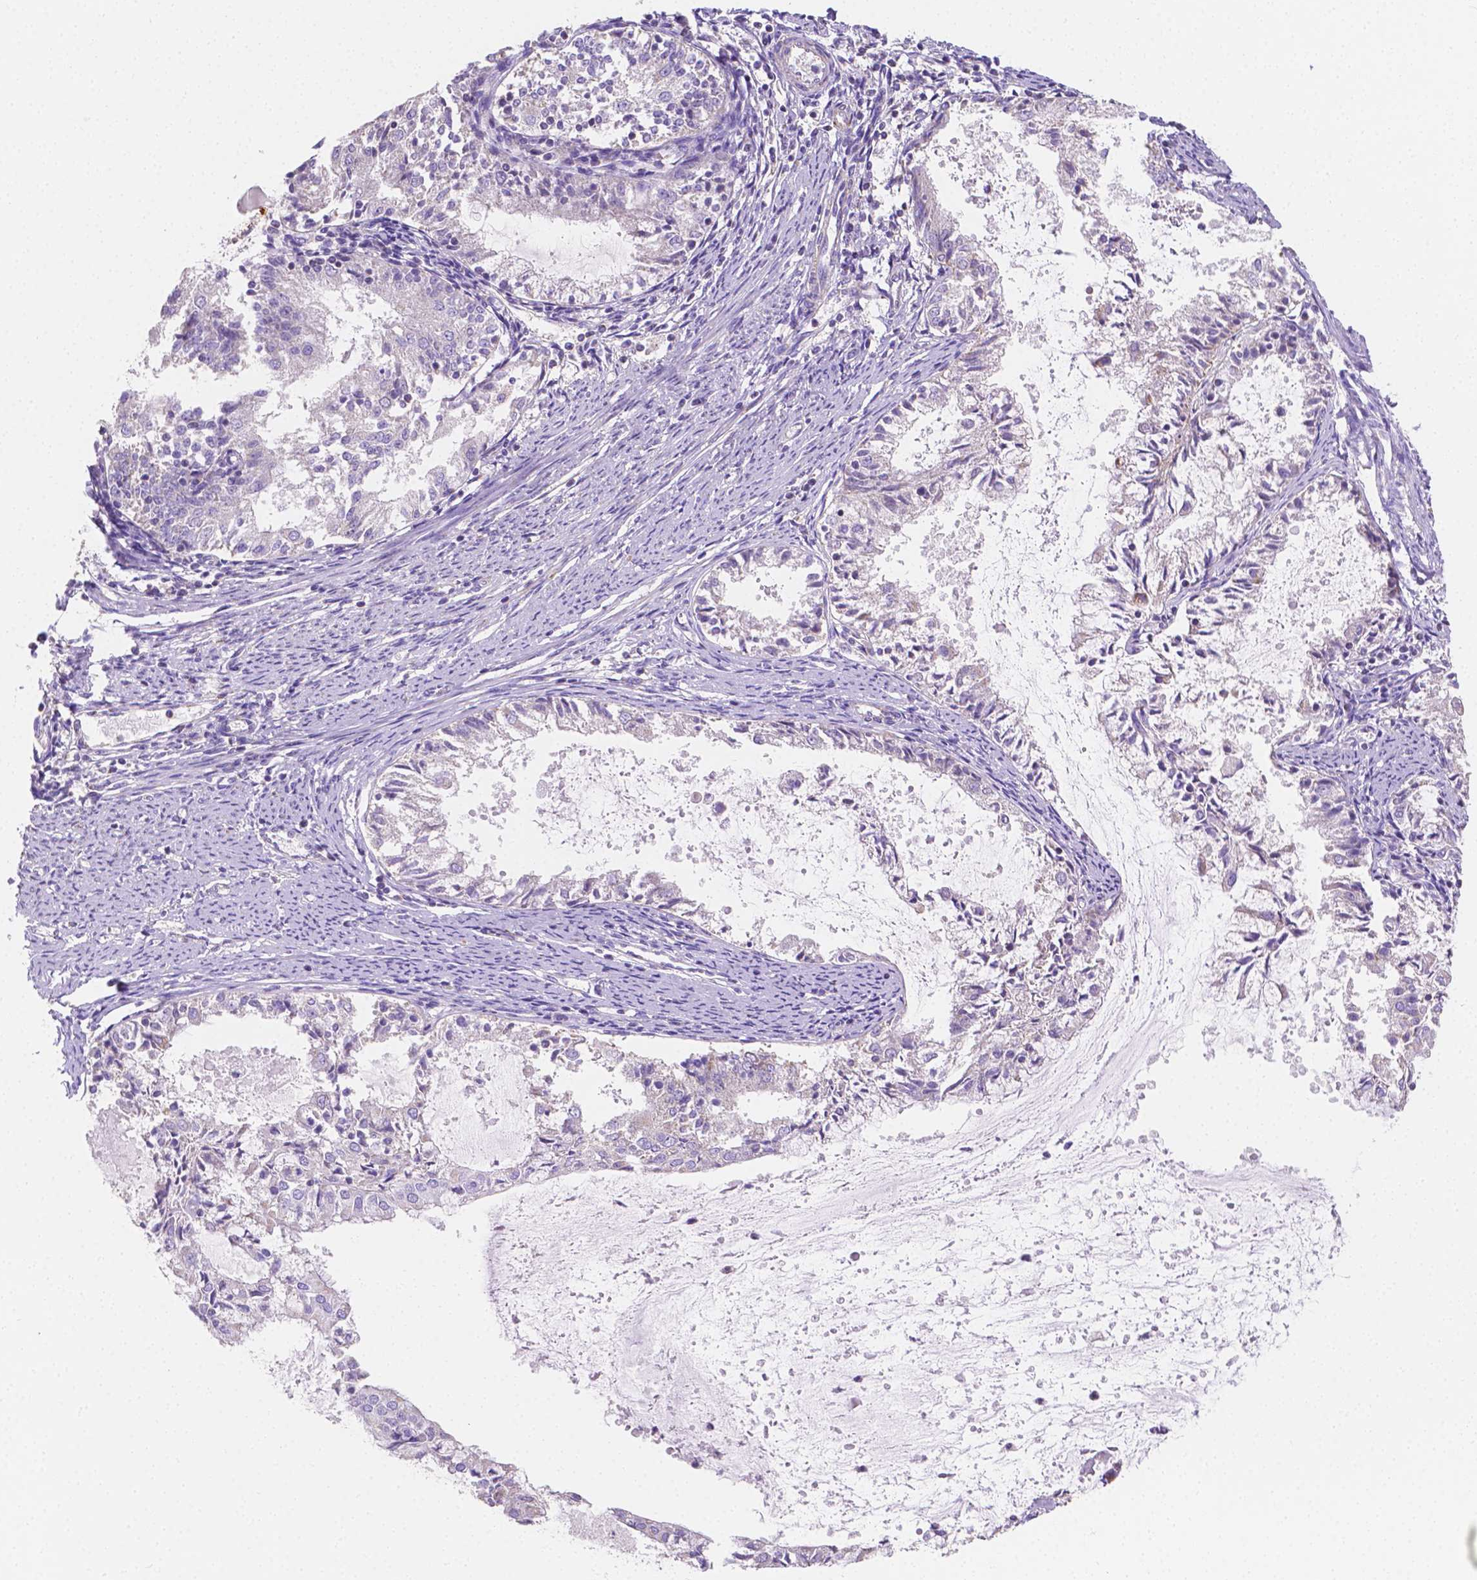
{"staining": {"intensity": "negative", "quantity": "none", "location": "none"}, "tissue": "endometrial cancer", "cell_type": "Tumor cells", "image_type": "cancer", "snomed": [{"axis": "morphology", "description": "Adenocarcinoma, NOS"}, {"axis": "topography", "description": "Endometrium"}], "caption": "High magnification brightfield microscopy of adenocarcinoma (endometrial) stained with DAB (3,3'-diaminobenzidine) (brown) and counterstained with hematoxylin (blue): tumor cells show no significant staining.", "gene": "SGTB", "patient": {"sex": "female", "age": 57}}